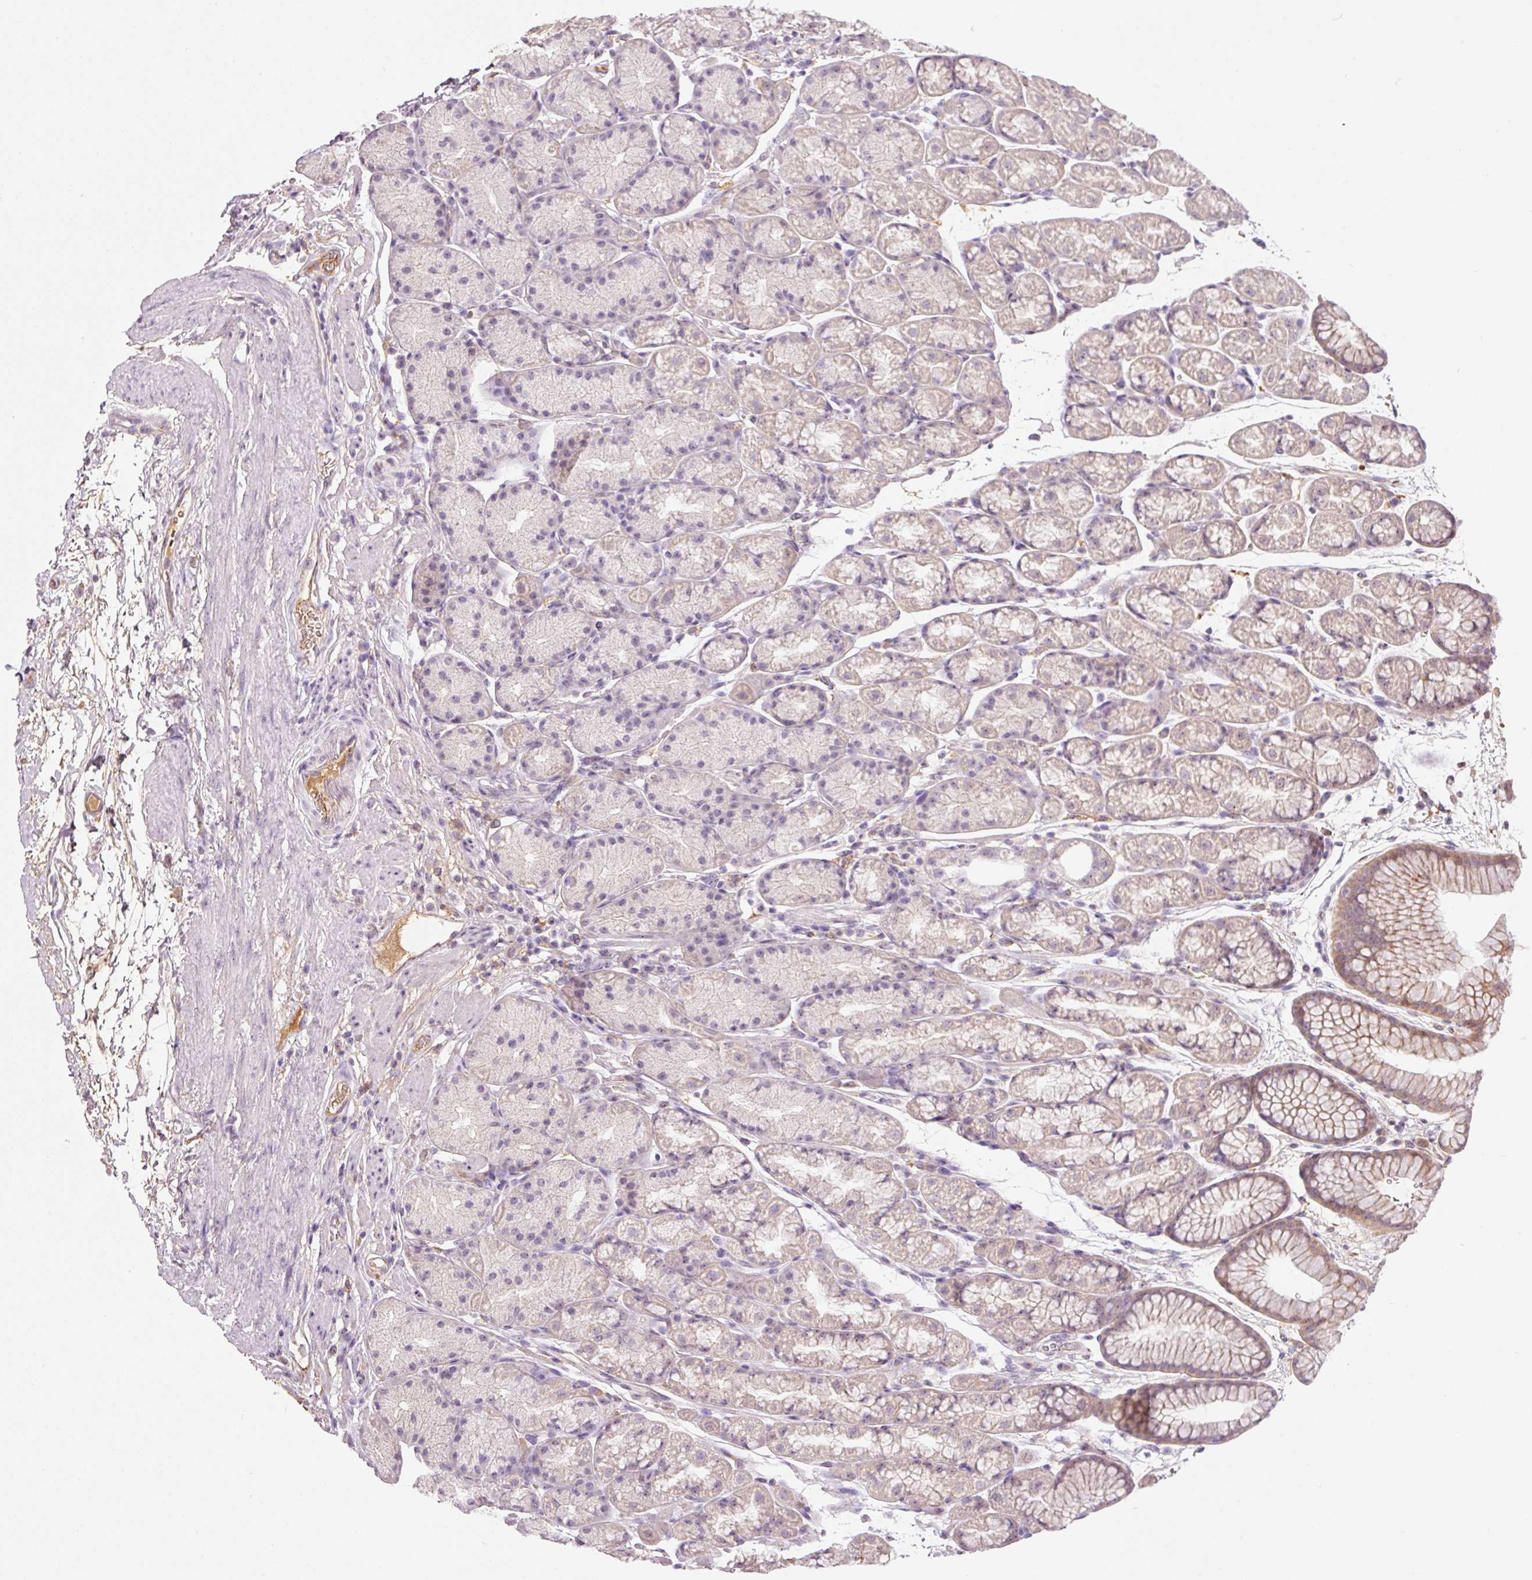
{"staining": {"intensity": "weak", "quantity": "25%-75%", "location": "cytoplasmic/membranous"}, "tissue": "stomach", "cell_type": "Glandular cells", "image_type": "normal", "snomed": [{"axis": "morphology", "description": "Normal tissue, NOS"}, {"axis": "topography", "description": "Stomach, lower"}], "caption": "Protein staining demonstrates weak cytoplasmic/membranous expression in about 25%-75% of glandular cells in benign stomach. (Stains: DAB in brown, nuclei in blue, Microscopy: brightfield microscopy at high magnification).", "gene": "TMEM37", "patient": {"sex": "male", "age": 67}}